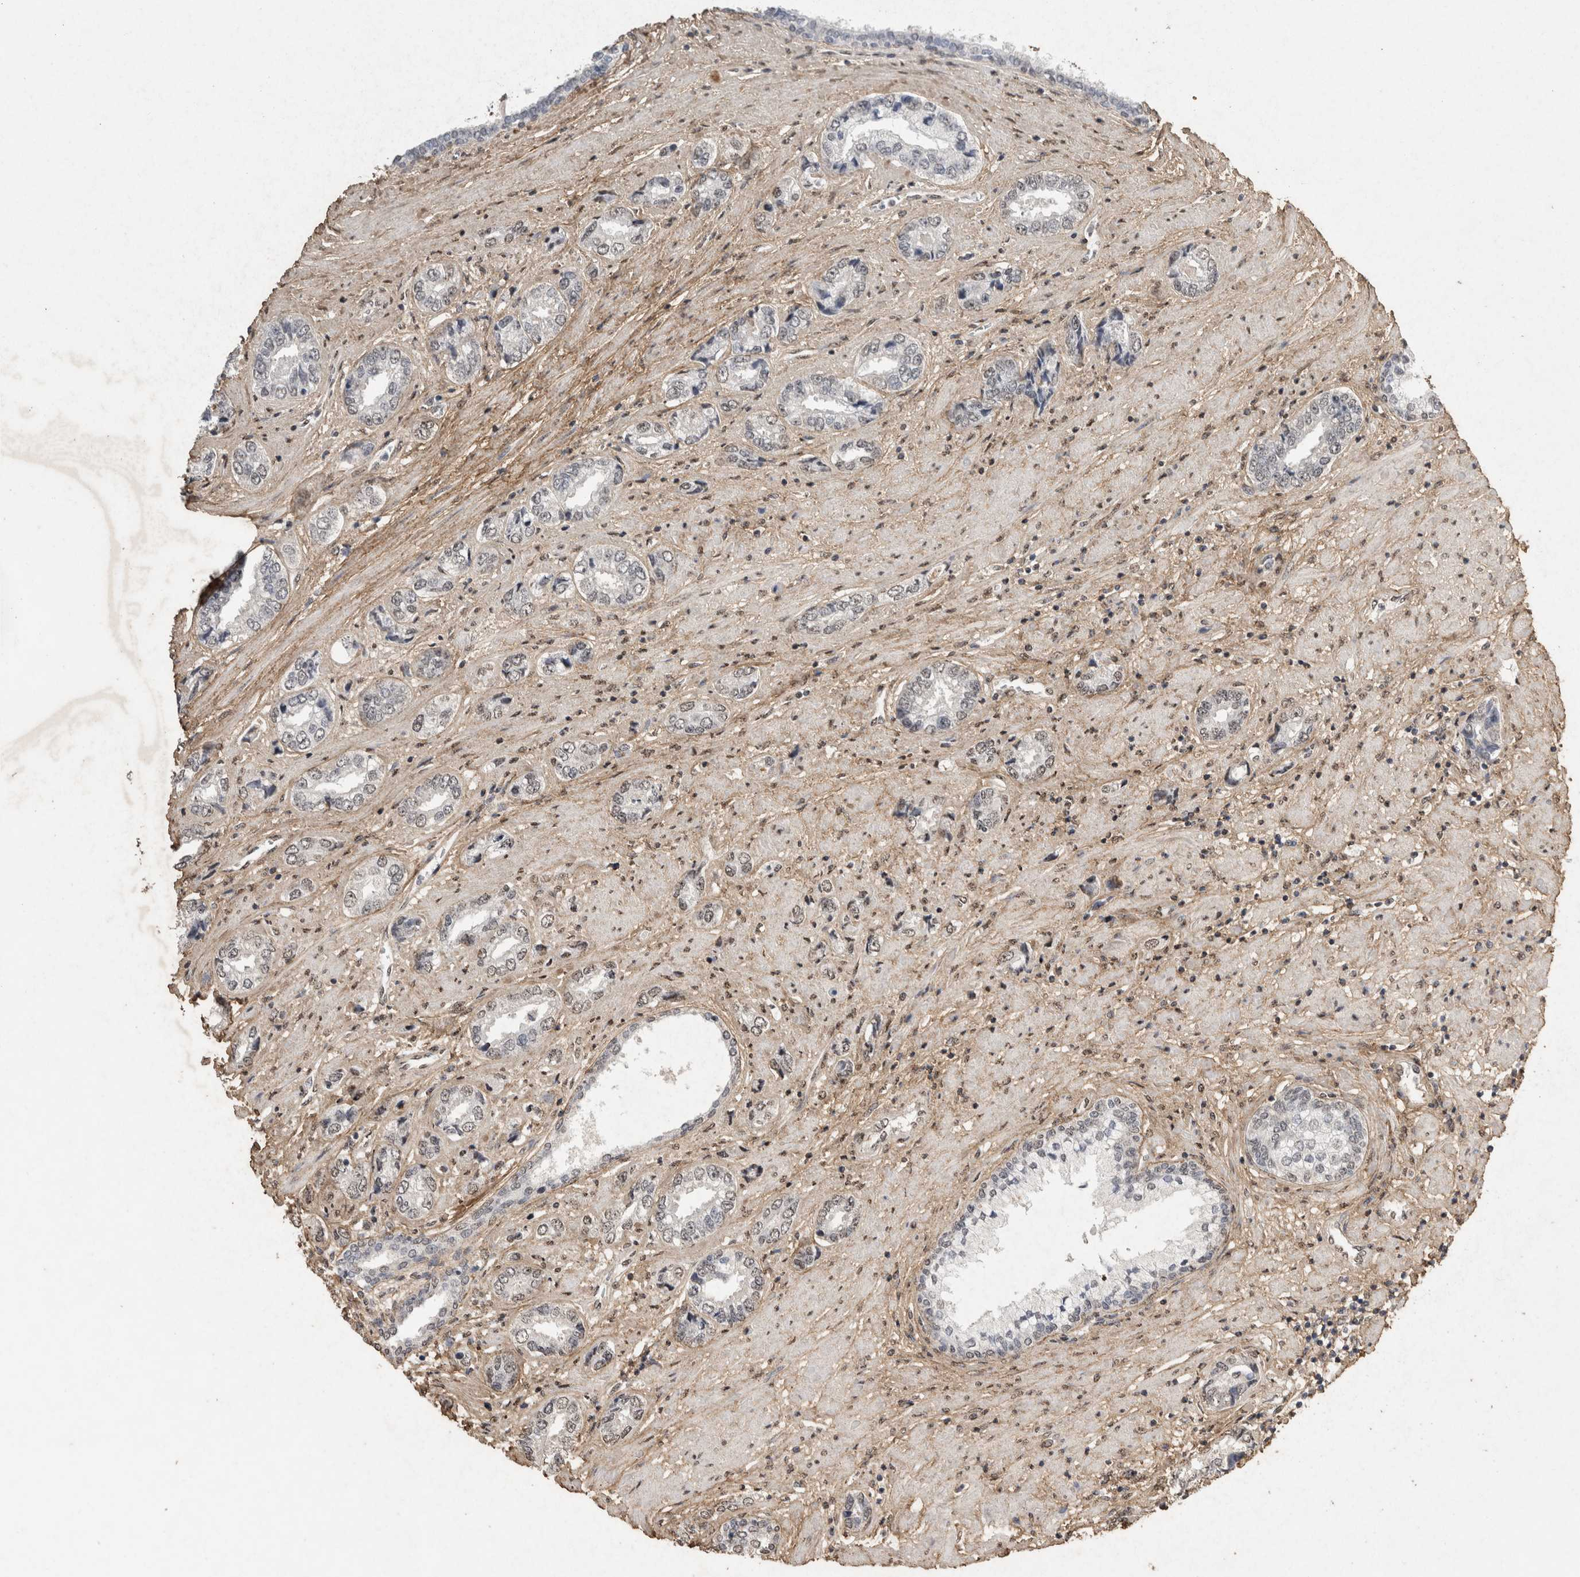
{"staining": {"intensity": "negative", "quantity": "none", "location": "none"}, "tissue": "prostate cancer", "cell_type": "Tumor cells", "image_type": "cancer", "snomed": [{"axis": "morphology", "description": "Adenocarcinoma, High grade"}, {"axis": "topography", "description": "Prostate"}], "caption": "An immunohistochemistry (IHC) photomicrograph of prostate cancer (high-grade adenocarcinoma) is shown. There is no staining in tumor cells of prostate cancer (high-grade adenocarcinoma).", "gene": "C1QTNF5", "patient": {"sex": "male", "age": 61}}